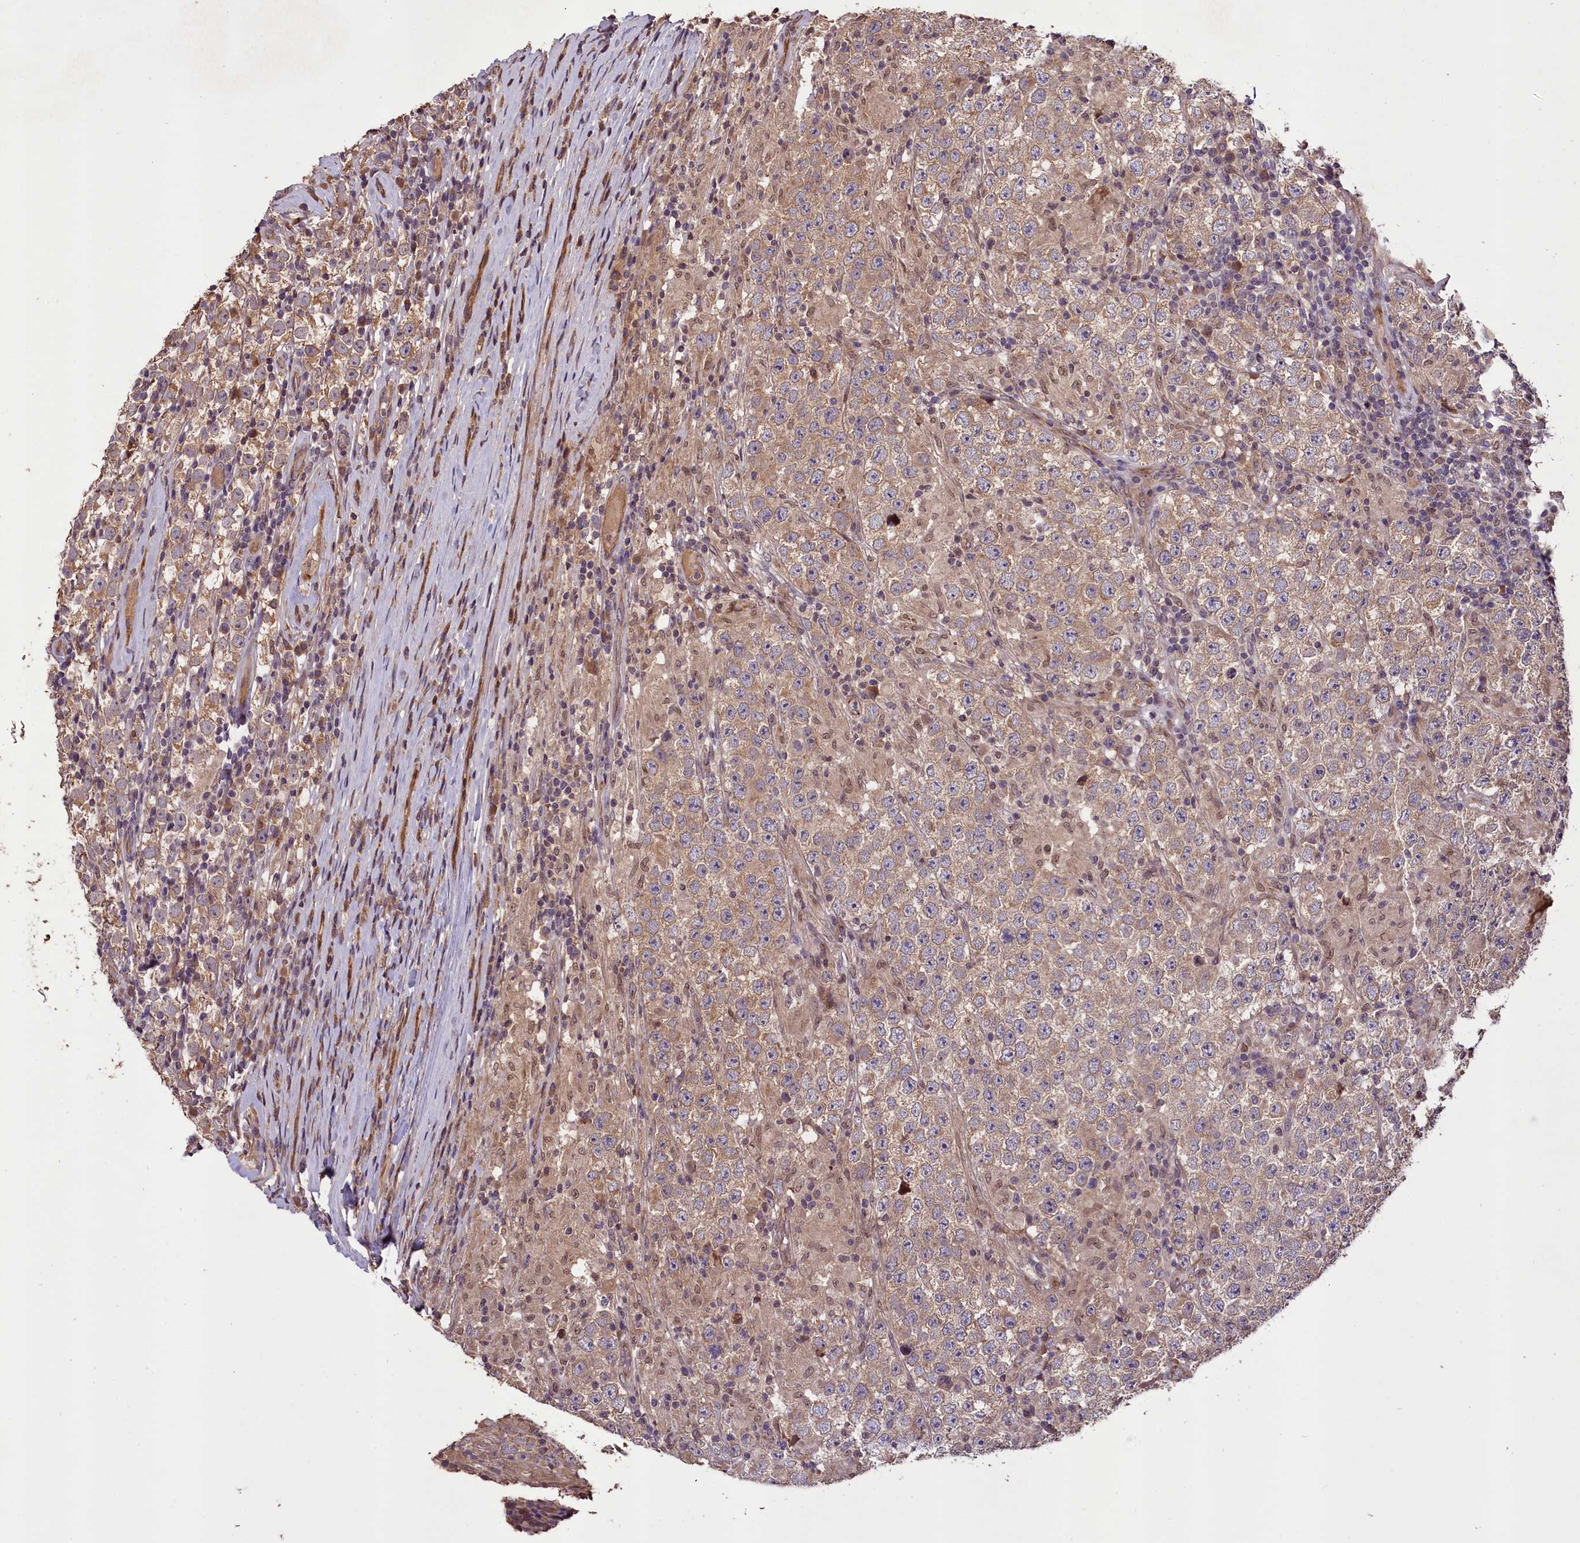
{"staining": {"intensity": "weak", "quantity": ">75%", "location": "cytoplasmic/membranous"}, "tissue": "testis cancer", "cell_type": "Tumor cells", "image_type": "cancer", "snomed": [{"axis": "morphology", "description": "Normal tissue, NOS"}, {"axis": "morphology", "description": "Urothelial carcinoma, High grade"}, {"axis": "morphology", "description": "Seminoma, NOS"}, {"axis": "morphology", "description": "Carcinoma, Embryonal, NOS"}, {"axis": "topography", "description": "Urinary bladder"}, {"axis": "topography", "description": "Testis"}], "caption": "Approximately >75% of tumor cells in testis urothelial carcinoma (high-grade) display weak cytoplasmic/membranous protein staining as visualized by brown immunohistochemical staining.", "gene": "DNAJB9", "patient": {"sex": "male", "age": 41}}